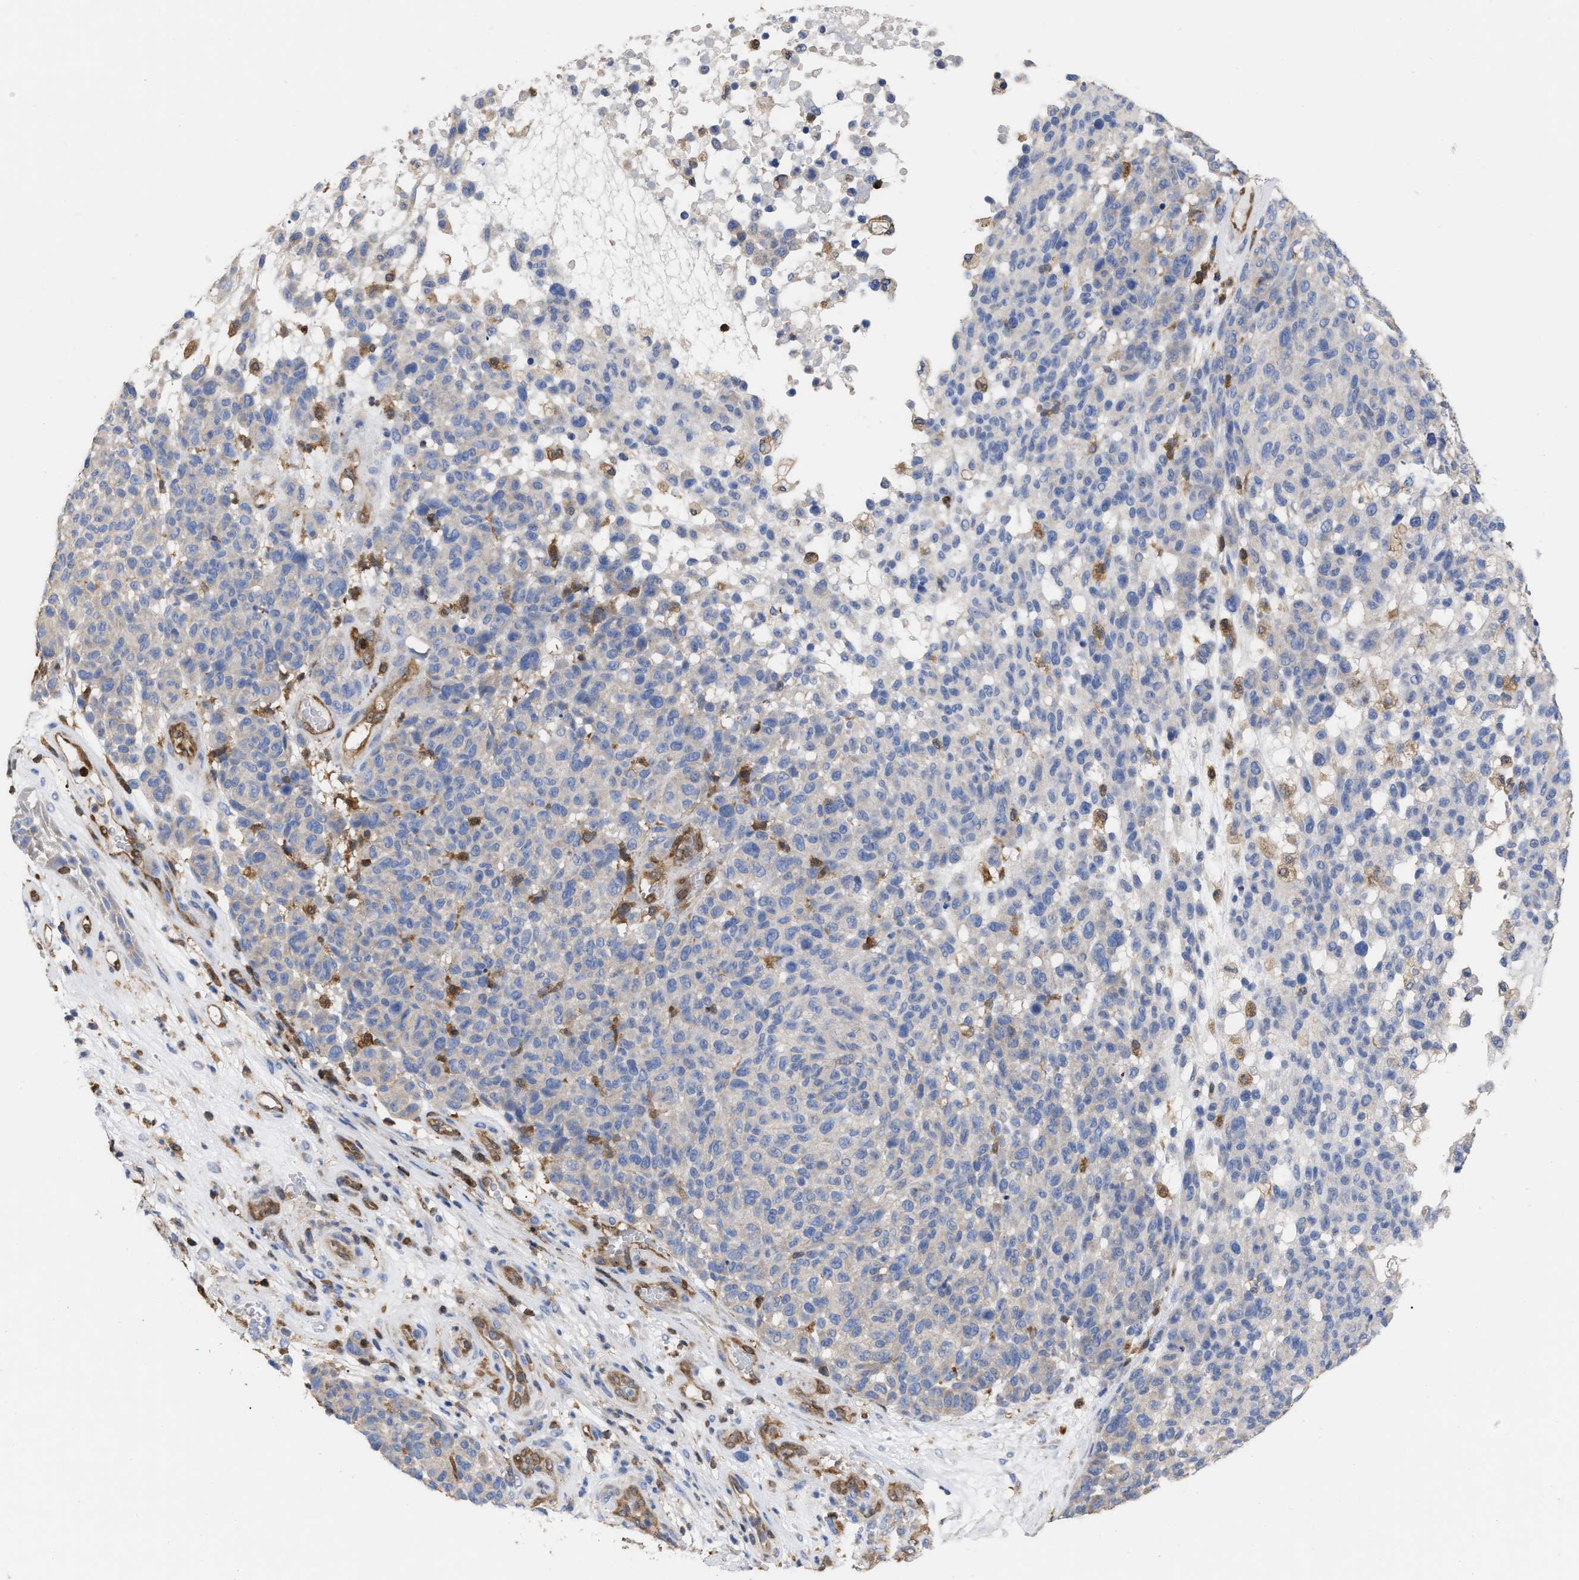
{"staining": {"intensity": "negative", "quantity": "none", "location": "none"}, "tissue": "melanoma", "cell_type": "Tumor cells", "image_type": "cancer", "snomed": [{"axis": "morphology", "description": "Malignant melanoma, NOS"}, {"axis": "topography", "description": "Skin"}], "caption": "A photomicrograph of melanoma stained for a protein reveals no brown staining in tumor cells.", "gene": "GIMAP4", "patient": {"sex": "male", "age": 59}}